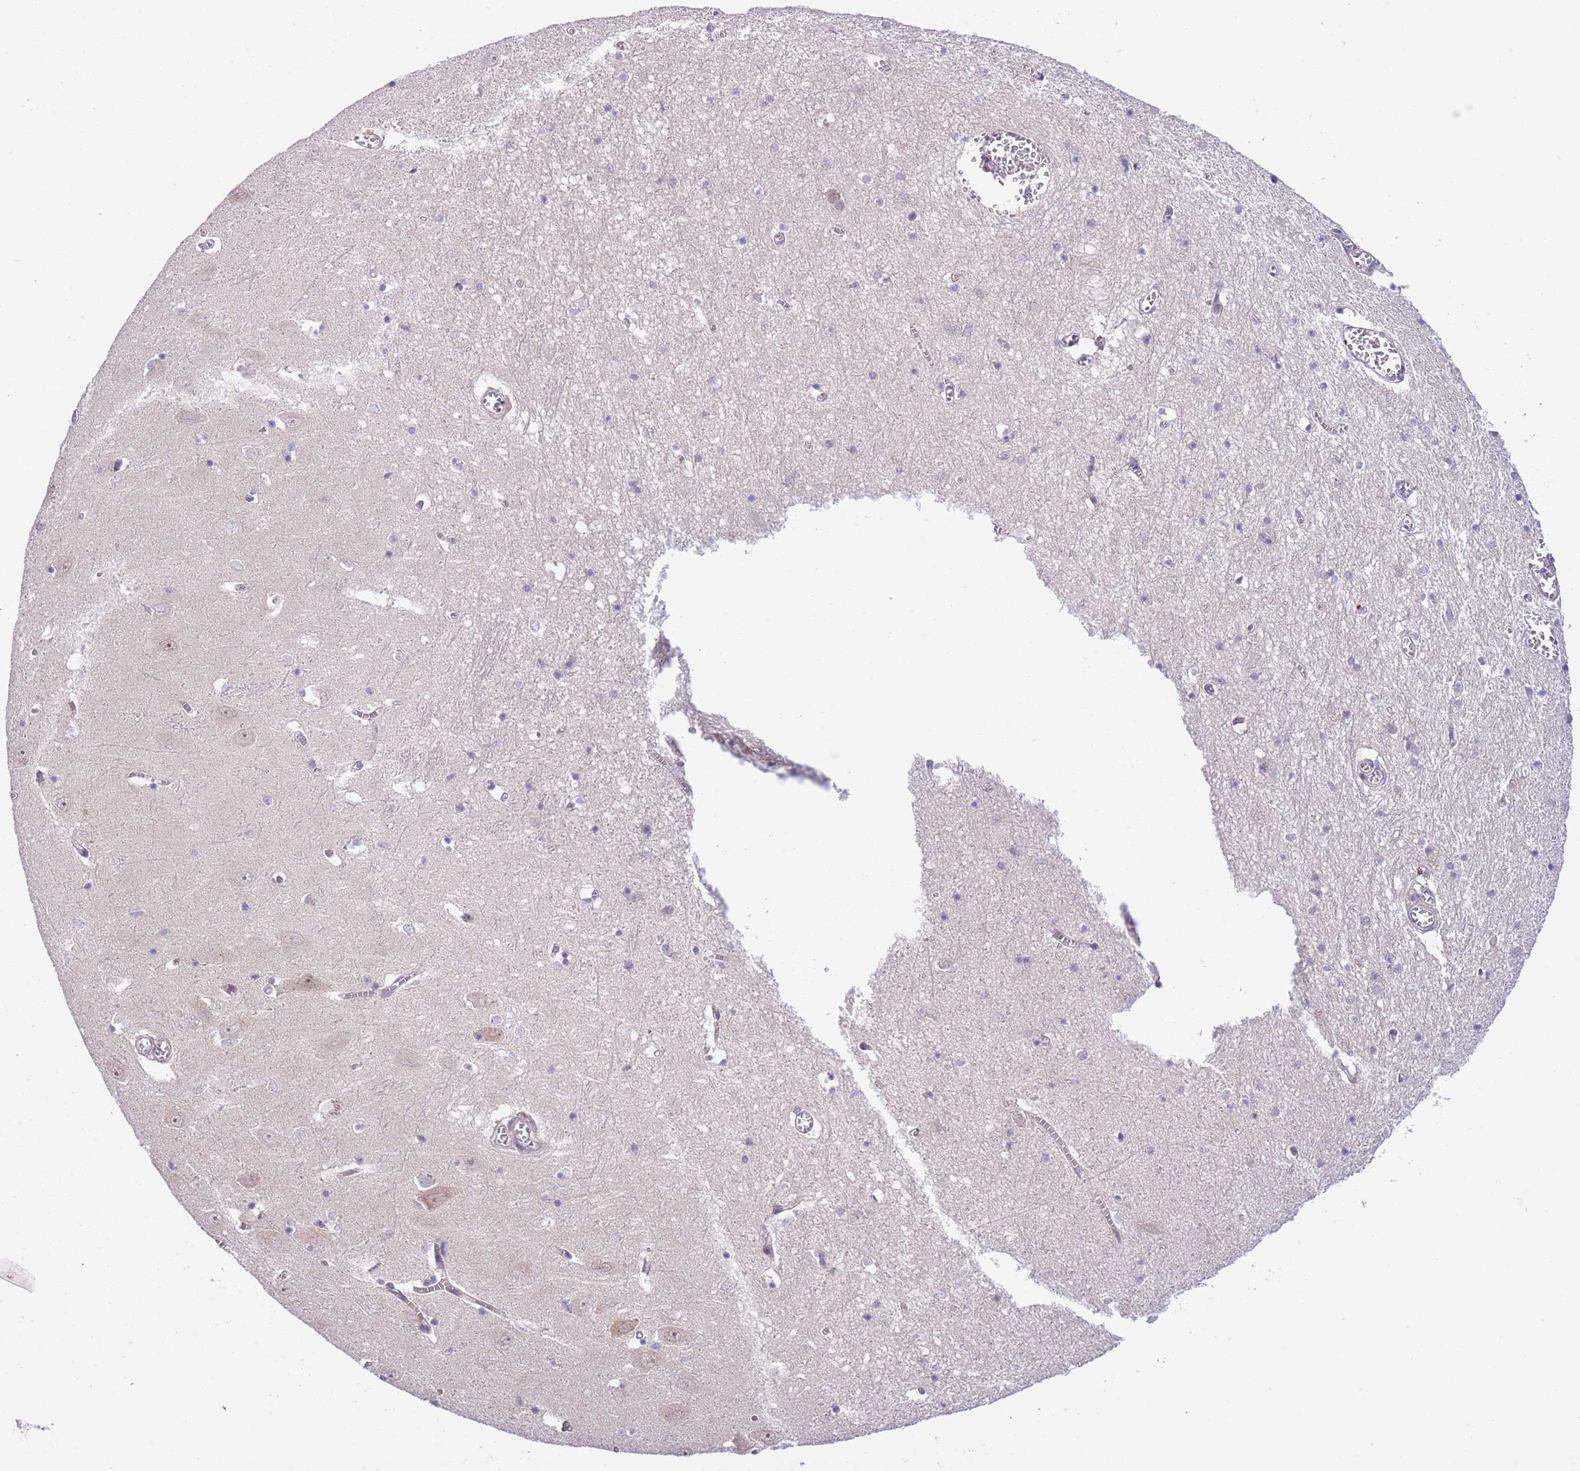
{"staining": {"intensity": "negative", "quantity": "none", "location": "none"}, "tissue": "hippocampus", "cell_type": "Glial cells", "image_type": "normal", "snomed": [{"axis": "morphology", "description": "Normal tissue, NOS"}, {"axis": "topography", "description": "Hippocampus"}], "caption": "Hippocampus was stained to show a protein in brown. There is no significant positivity in glial cells. The staining was performed using DAB to visualize the protein expression in brown, while the nuclei were stained in blue with hematoxylin (Magnification: 20x).", "gene": "CHD1", "patient": {"sex": "male", "age": 70}}